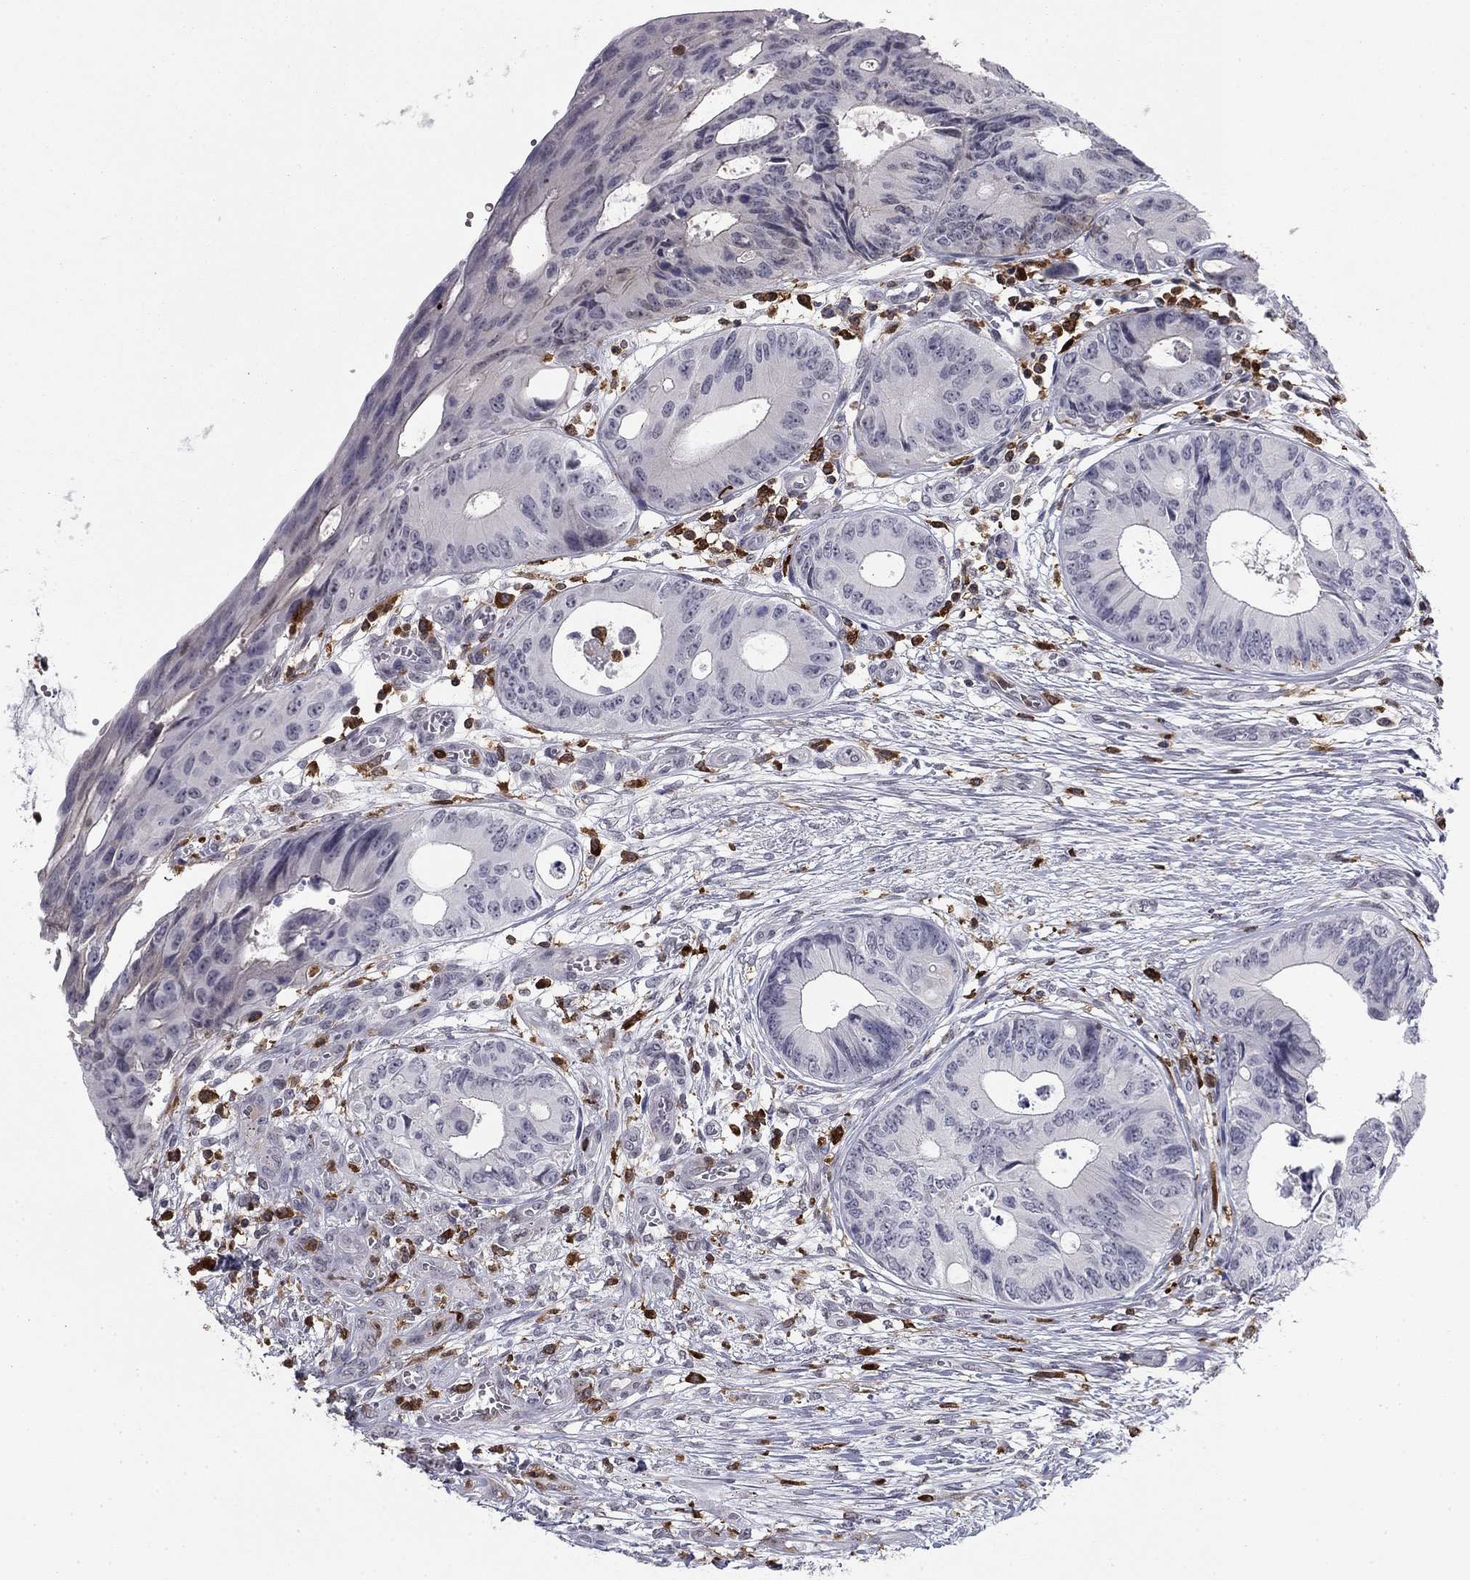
{"staining": {"intensity": "negative", "quantity": "none", "location": "none"}, "tissue": "colorectal cancer", "cell_type": "Tumor cells", "image_type": "cancer", "snomed": [{"axis": "morphology", "description": "Normal tissue, NOS"}, {"axis": "morphology", "description": "Adenocarcinoma, NOS"}, {"axis": "topography", "description": "Colon"}], "caption": "This is an immunohistochemistry (IHC) photomicrograph of human colorectal adenocarcinoma. There is no expression in tumor cells.", "gene": "PLCB2", "patient": {"sex": "male", "age": 65}}